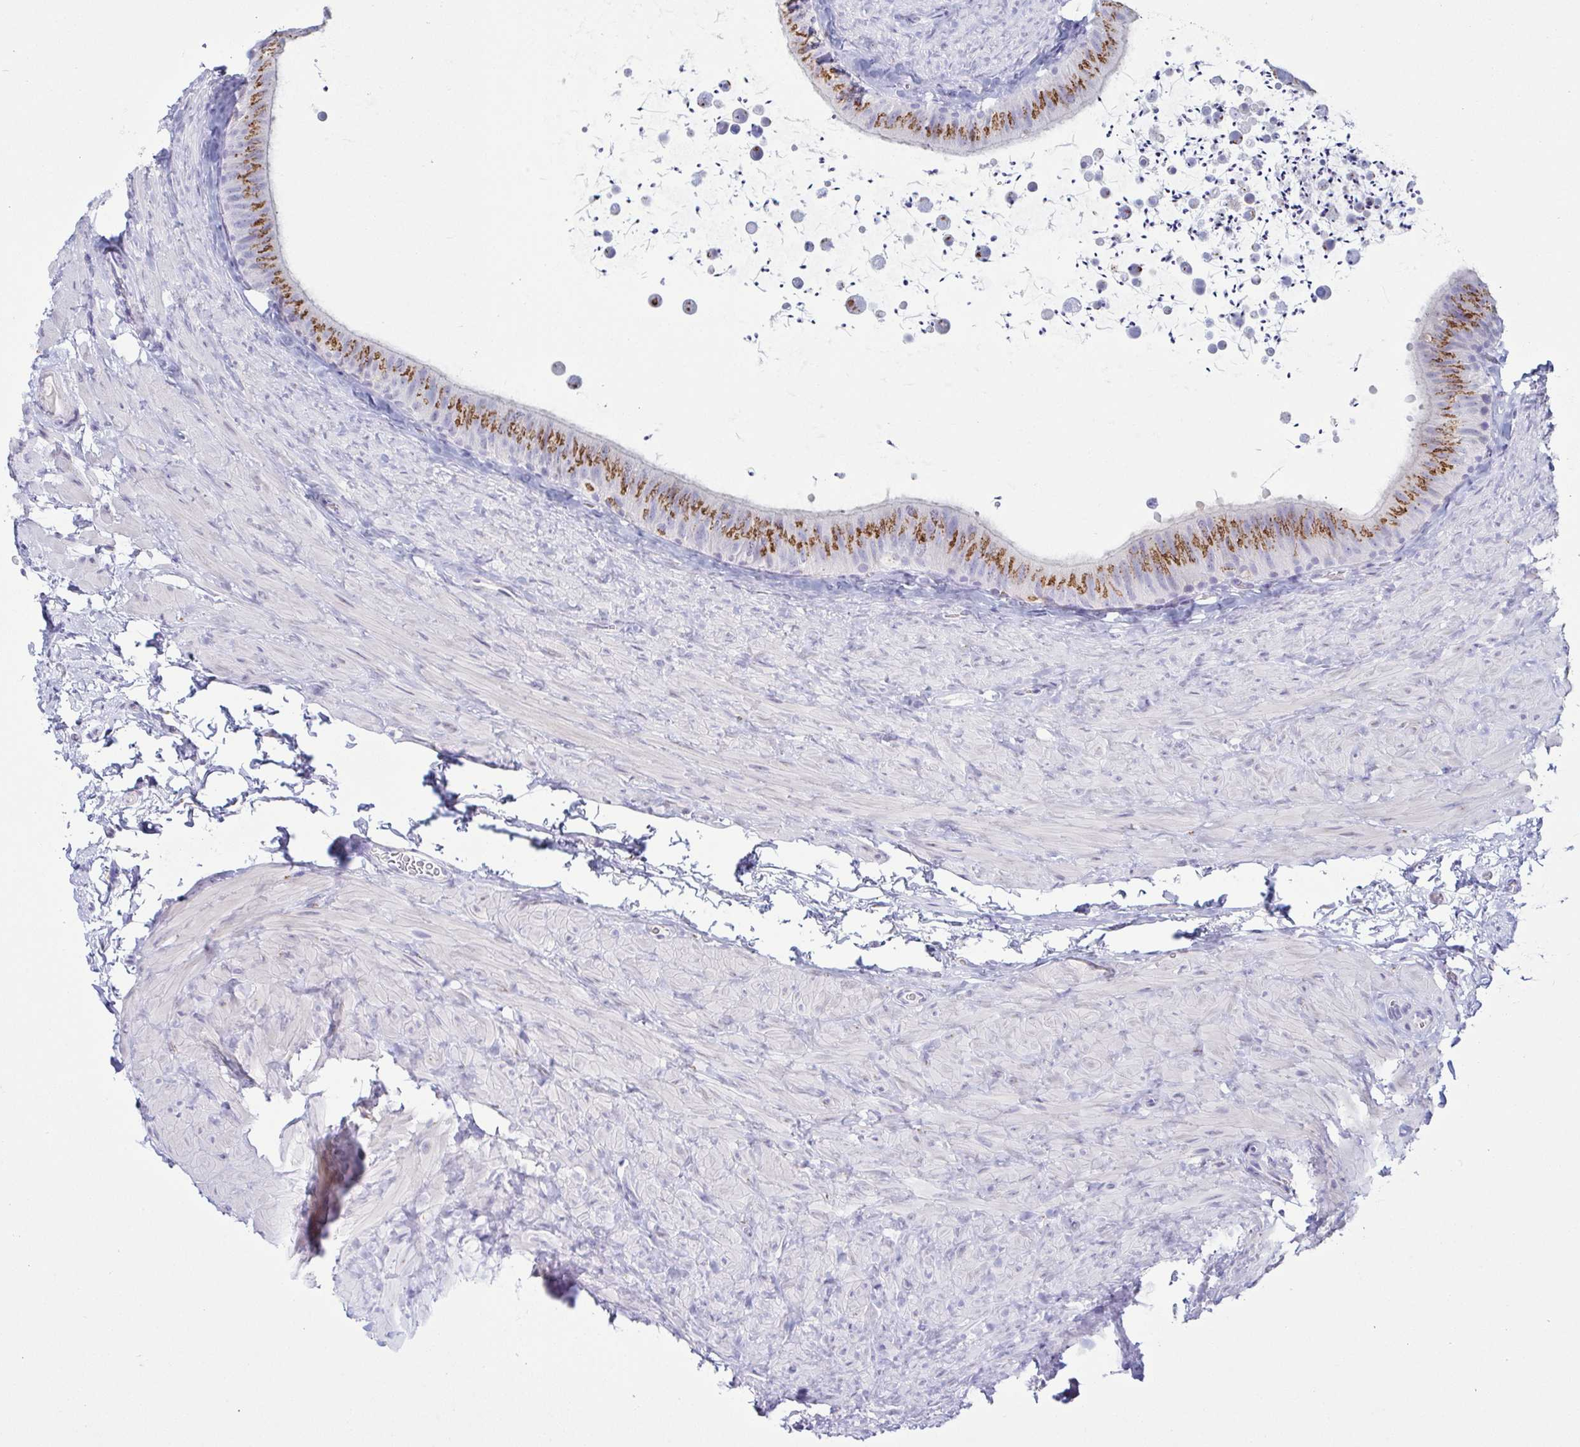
{"staining": {"intensity": "moderate", "quantity": ">75%", "location": "cytoplasmic/membranous"}, "tissue": "epididymis", "cell_type": "Glandular cells", "image_type": "normal", "snomed": [{"axis": "morphology", "description": "Normal tissue, NOS"}, {"axis": "topography", "description": "Epididymis, spermatic cord, NOS"}, {"axis": "topography", "description": "Epididymis"}], "caption": "Human epididymis stained with a brown dye reveals moderate cytoplasmic/membranous positive positivity in about >75% of glandular cells.", "gene": "AZU1", "patient": {"sex": "male", "age": 31}}